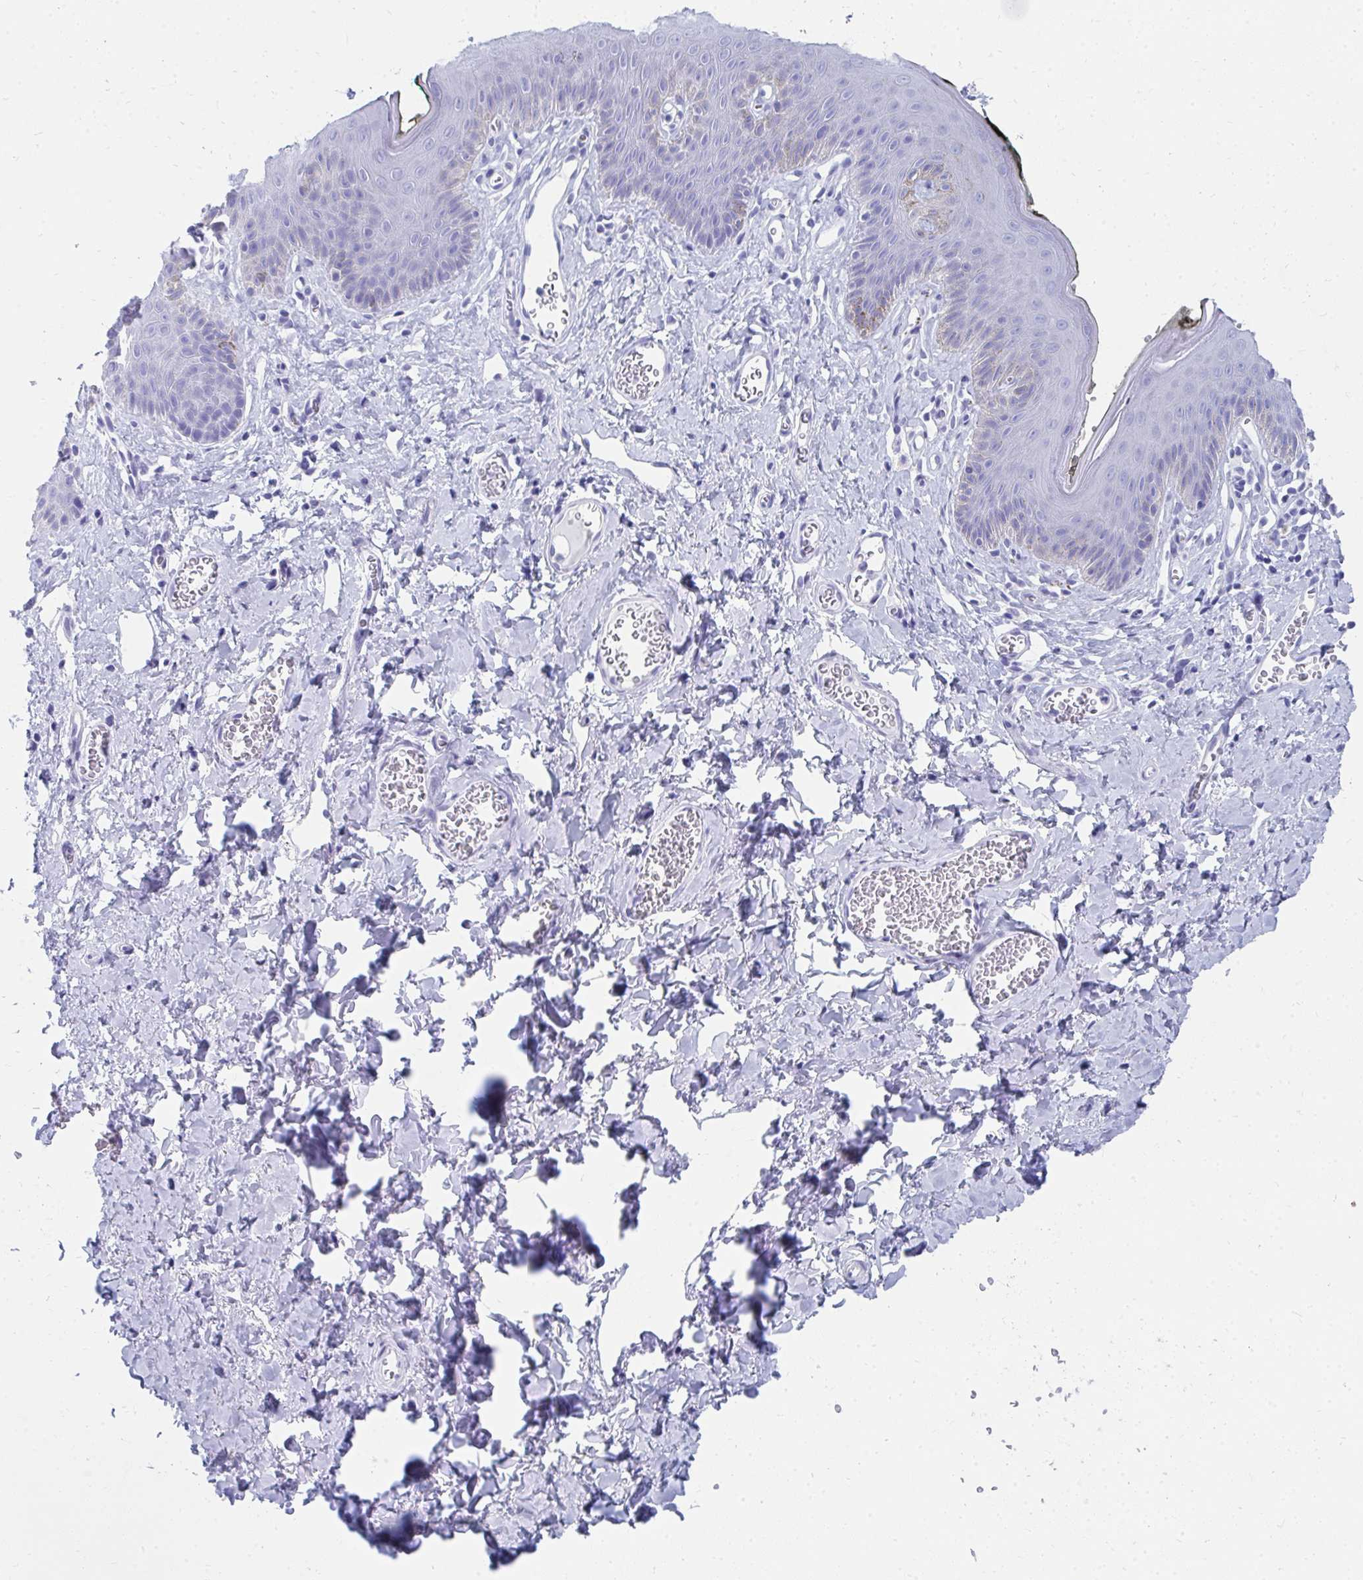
{"staining": {"intensity": "negative", "quantity": "none", "location": "none"}, "tissue": "skin", "cell_type": "Epidermal cells", "image_type": "normal", "snomed": [{"axis": "morphology", "description": "Normal tissue, NOS"}, {"axis": "topography", "description": "Vulva"}, {"axis": "topography", "description": "Peripheral nerve tissue"}], "caption": "This photomicrograph is of benign skin stained with immunohistochemistry (IHC) to label a protein in brown with the nuclei are counter-stained blue. There is no positivity in epidermal cells. The staining is performed using DAB (3,3'-diaminobenzidine) brown chromogen with nuclei counter-stained in using hematoxylin.", "gene": "HGD", "patient": {"sex": "female", "age": 66}}